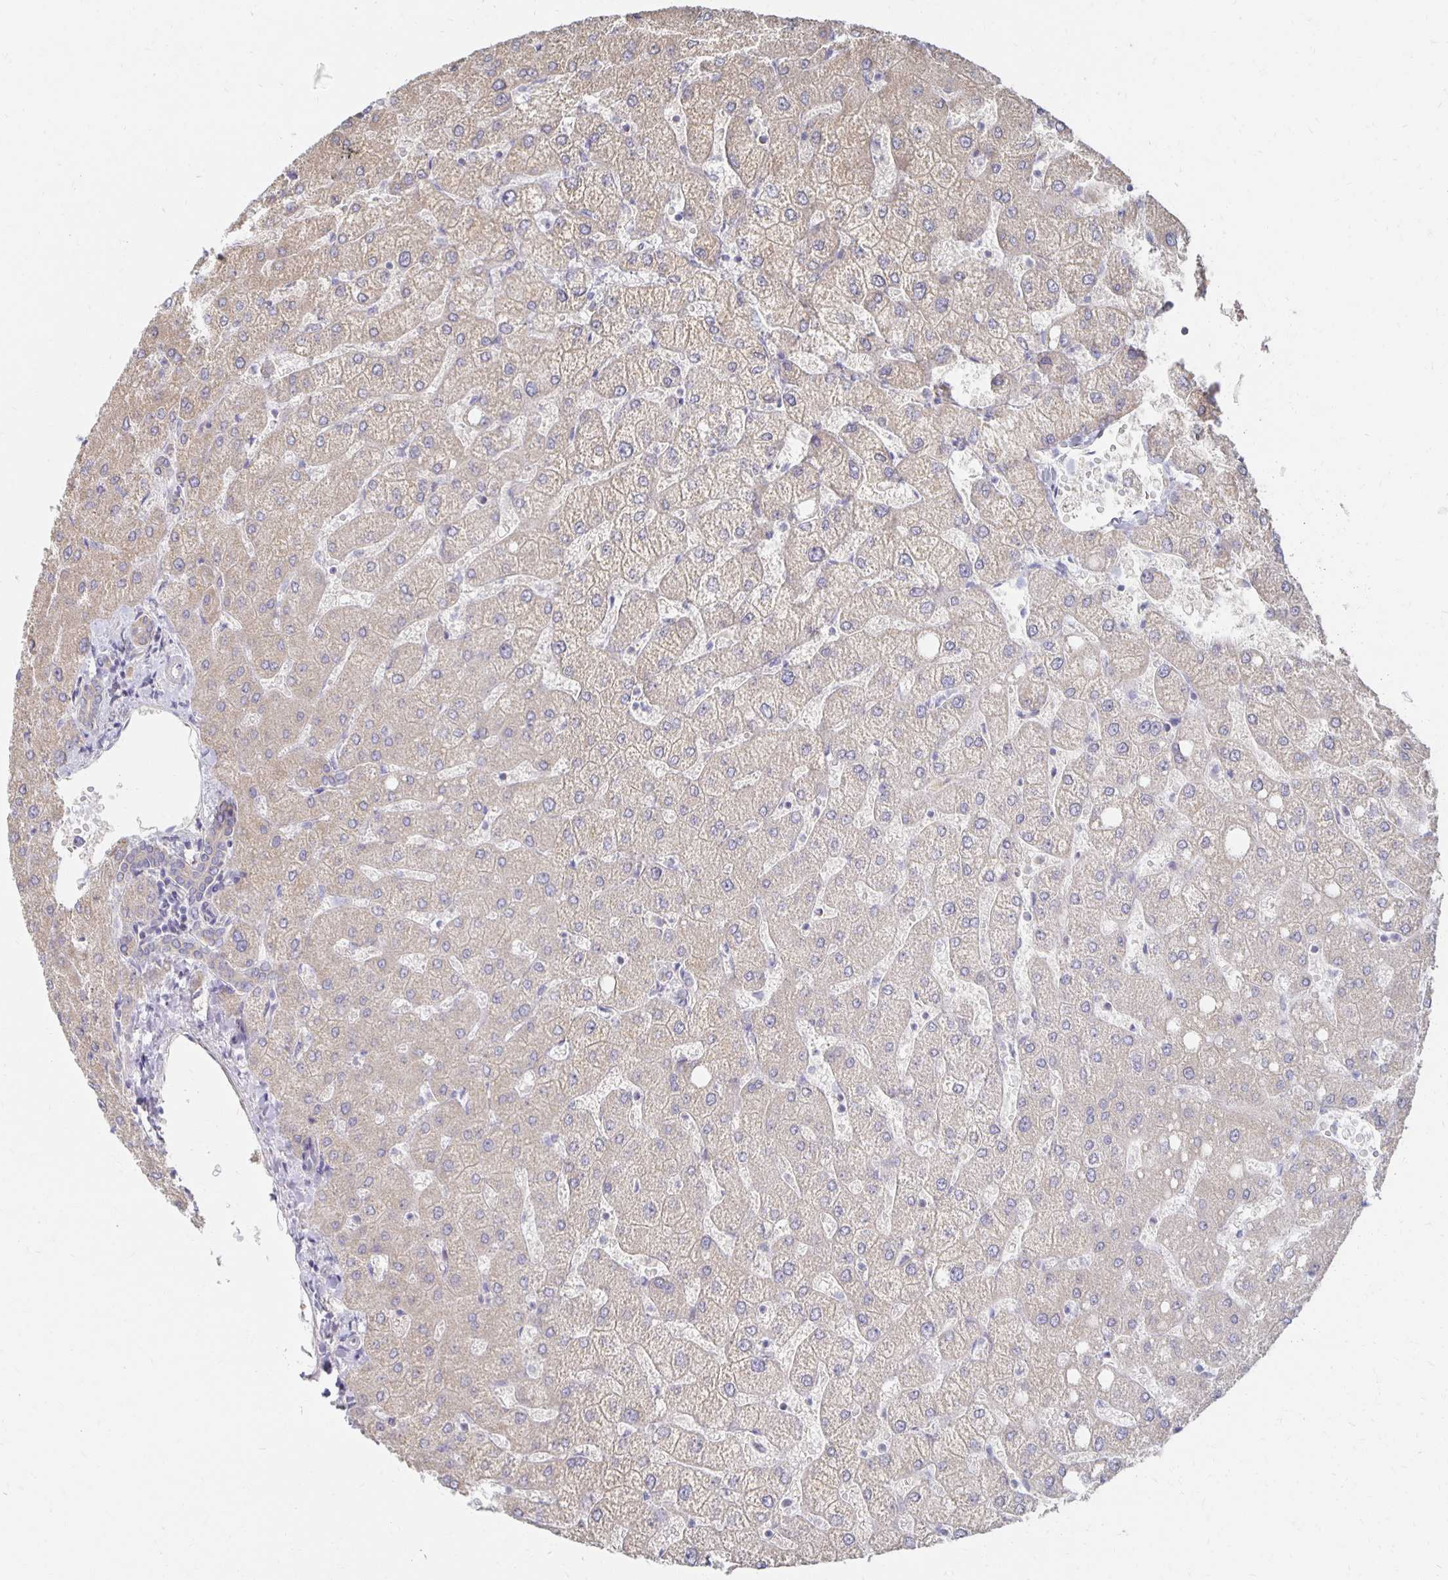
{"staining": {"intensity": "negative", "quantity": "none", "location": "none"}, "tissue": "liver", "cell_type": "Cholangiocytes", "image_type": "normal", "snomed": [{"axis": "morphology", "description": "Normal tissue, NOS"}, {"axis": "topography", "description": "Liver"}], "caption": "Image shows no protein expression in cholangiocytes of benign liver.", "gene": "NKX2", "patient": {"sex": "female", "age": 54}}